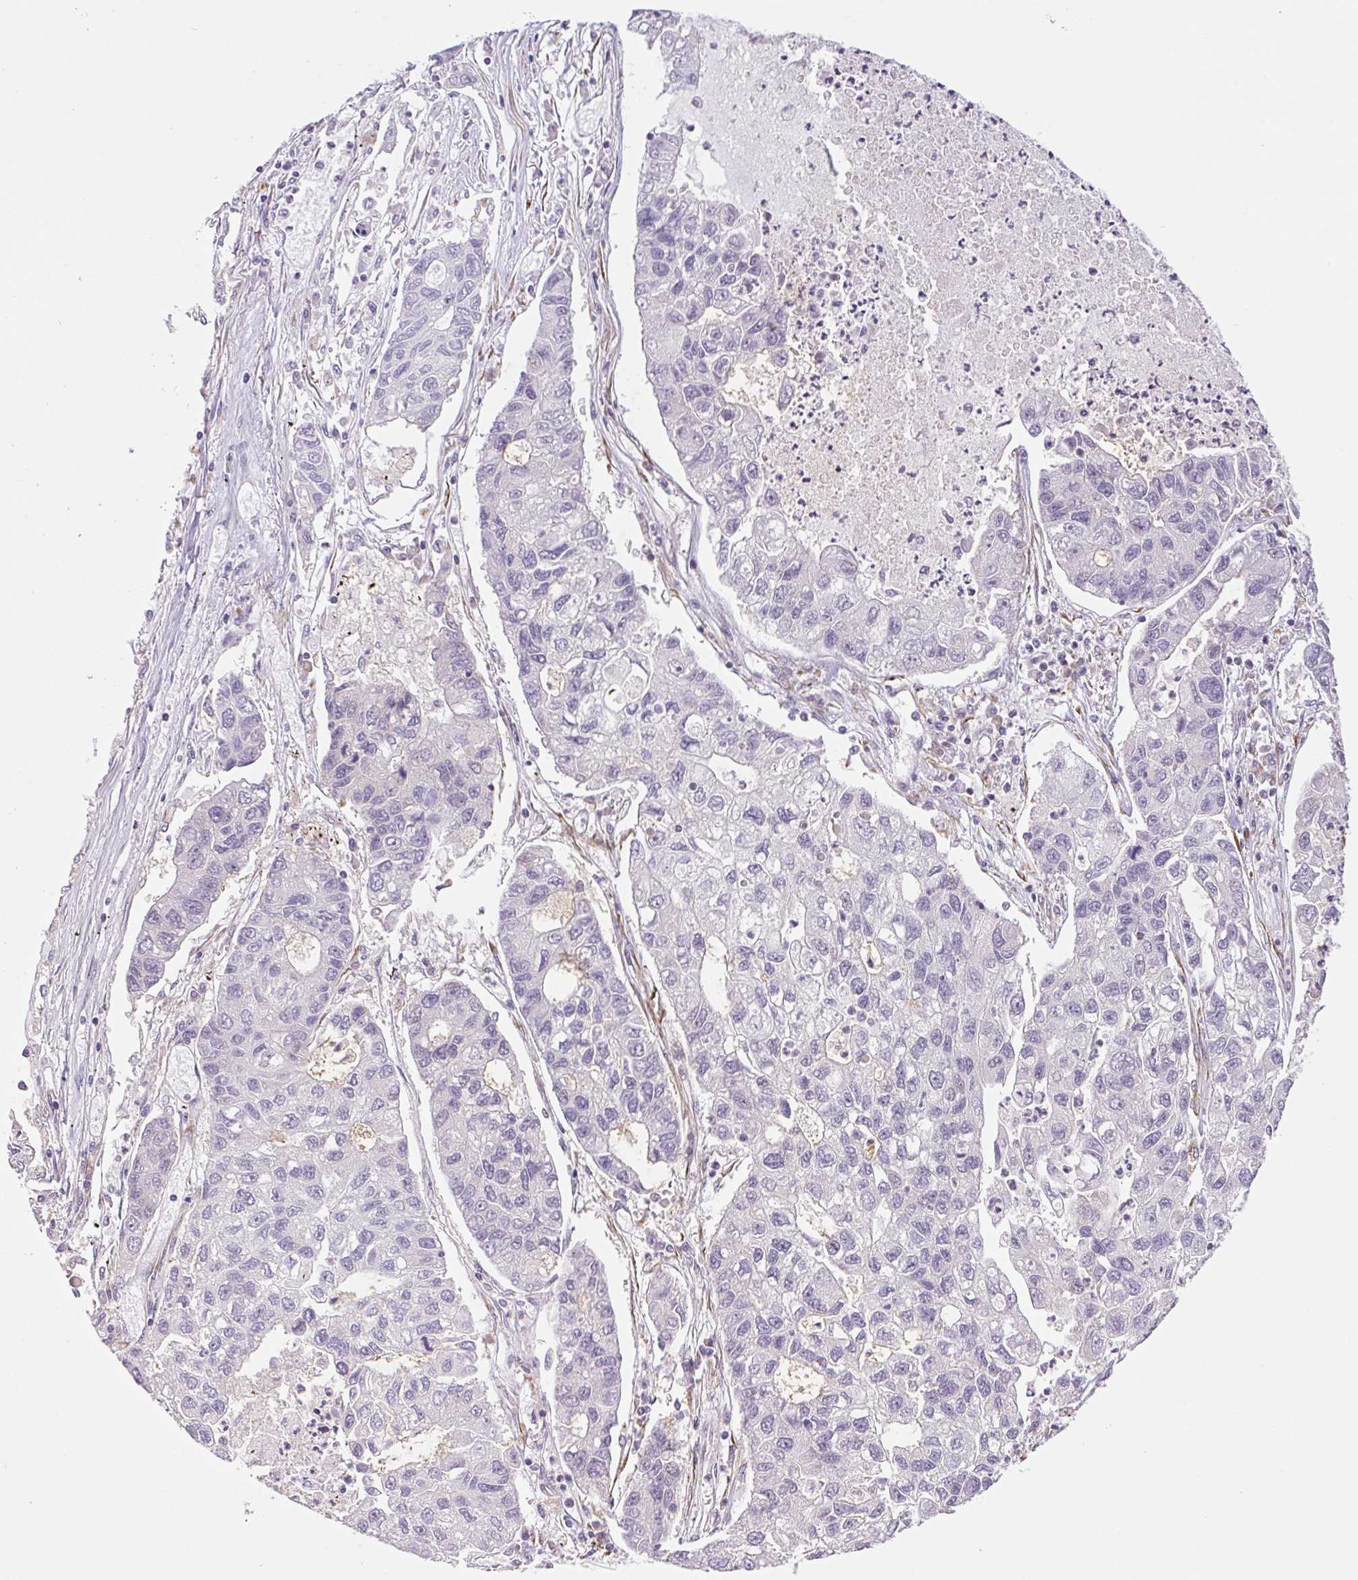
{"staining": {"intensity": "negative", "quantity": "none", "location": "none"}, "tissue": "lung cancer", "cell_type": "Tumor cells", "image_type": "cancer", "snomed": [{"axis": "morphology", "description": "Adenocarcinoma, NOS"}, {"axis": "topography", "description": "Bronchus"}, {"axis": "topography", "description": "Lung"}], "caption": "DAB (3,3'-diaminobenzidine) immunohistochemical staining of human adenocarcinoma (lung) displays no significant expression in tumor cells. The staining was performed using DAB (3,3'-diaminobenzidine) to visualize the protein expression in brown, while the nuclei were stained in blue with hematoxylin (Magnification: 20x).", "gene": "LYPD5", "patient": {"sex": "female", "age": 51}}